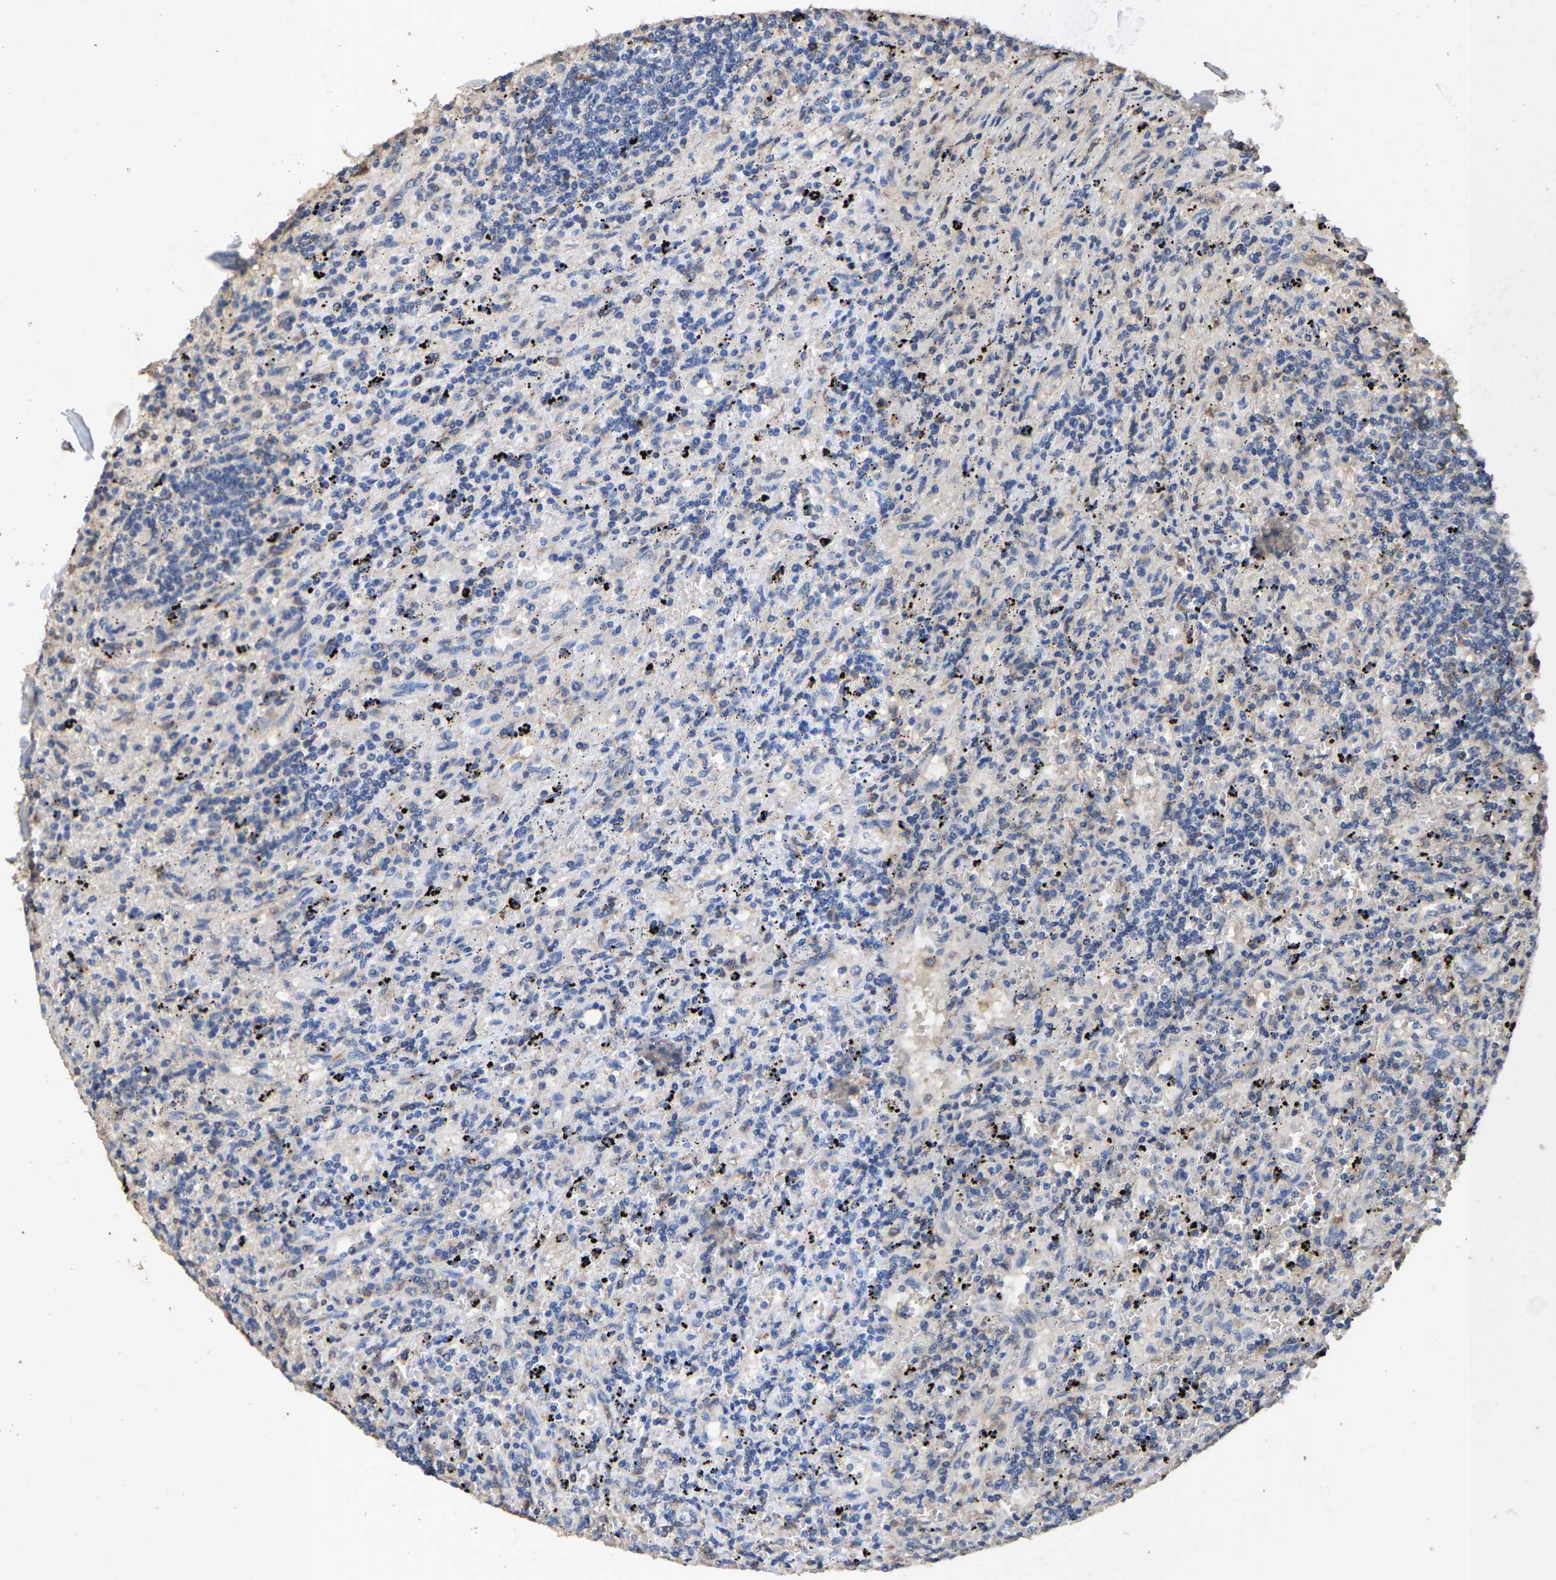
{"staining": {"intensity": "negative", "quantity": "none", "location": "none"}, "tissue": "lymphoma", "cell_type": "Tumor cells", "image_type": "cancer", "snomed": [{"axis": "morphology", "description": "Malignant lymphoma, non-Hodgkin's type, Low grade"}, {"axis": "topography", "description": "Spleen"}], "caption": "DAB immunohistochemical staining of human low-grade malignant lymphoma, non-Hodgkin's type displays no significant expression in tumor cells.", "gene": "TDRKH", "patient": {"sex": "male", "age": 76}}